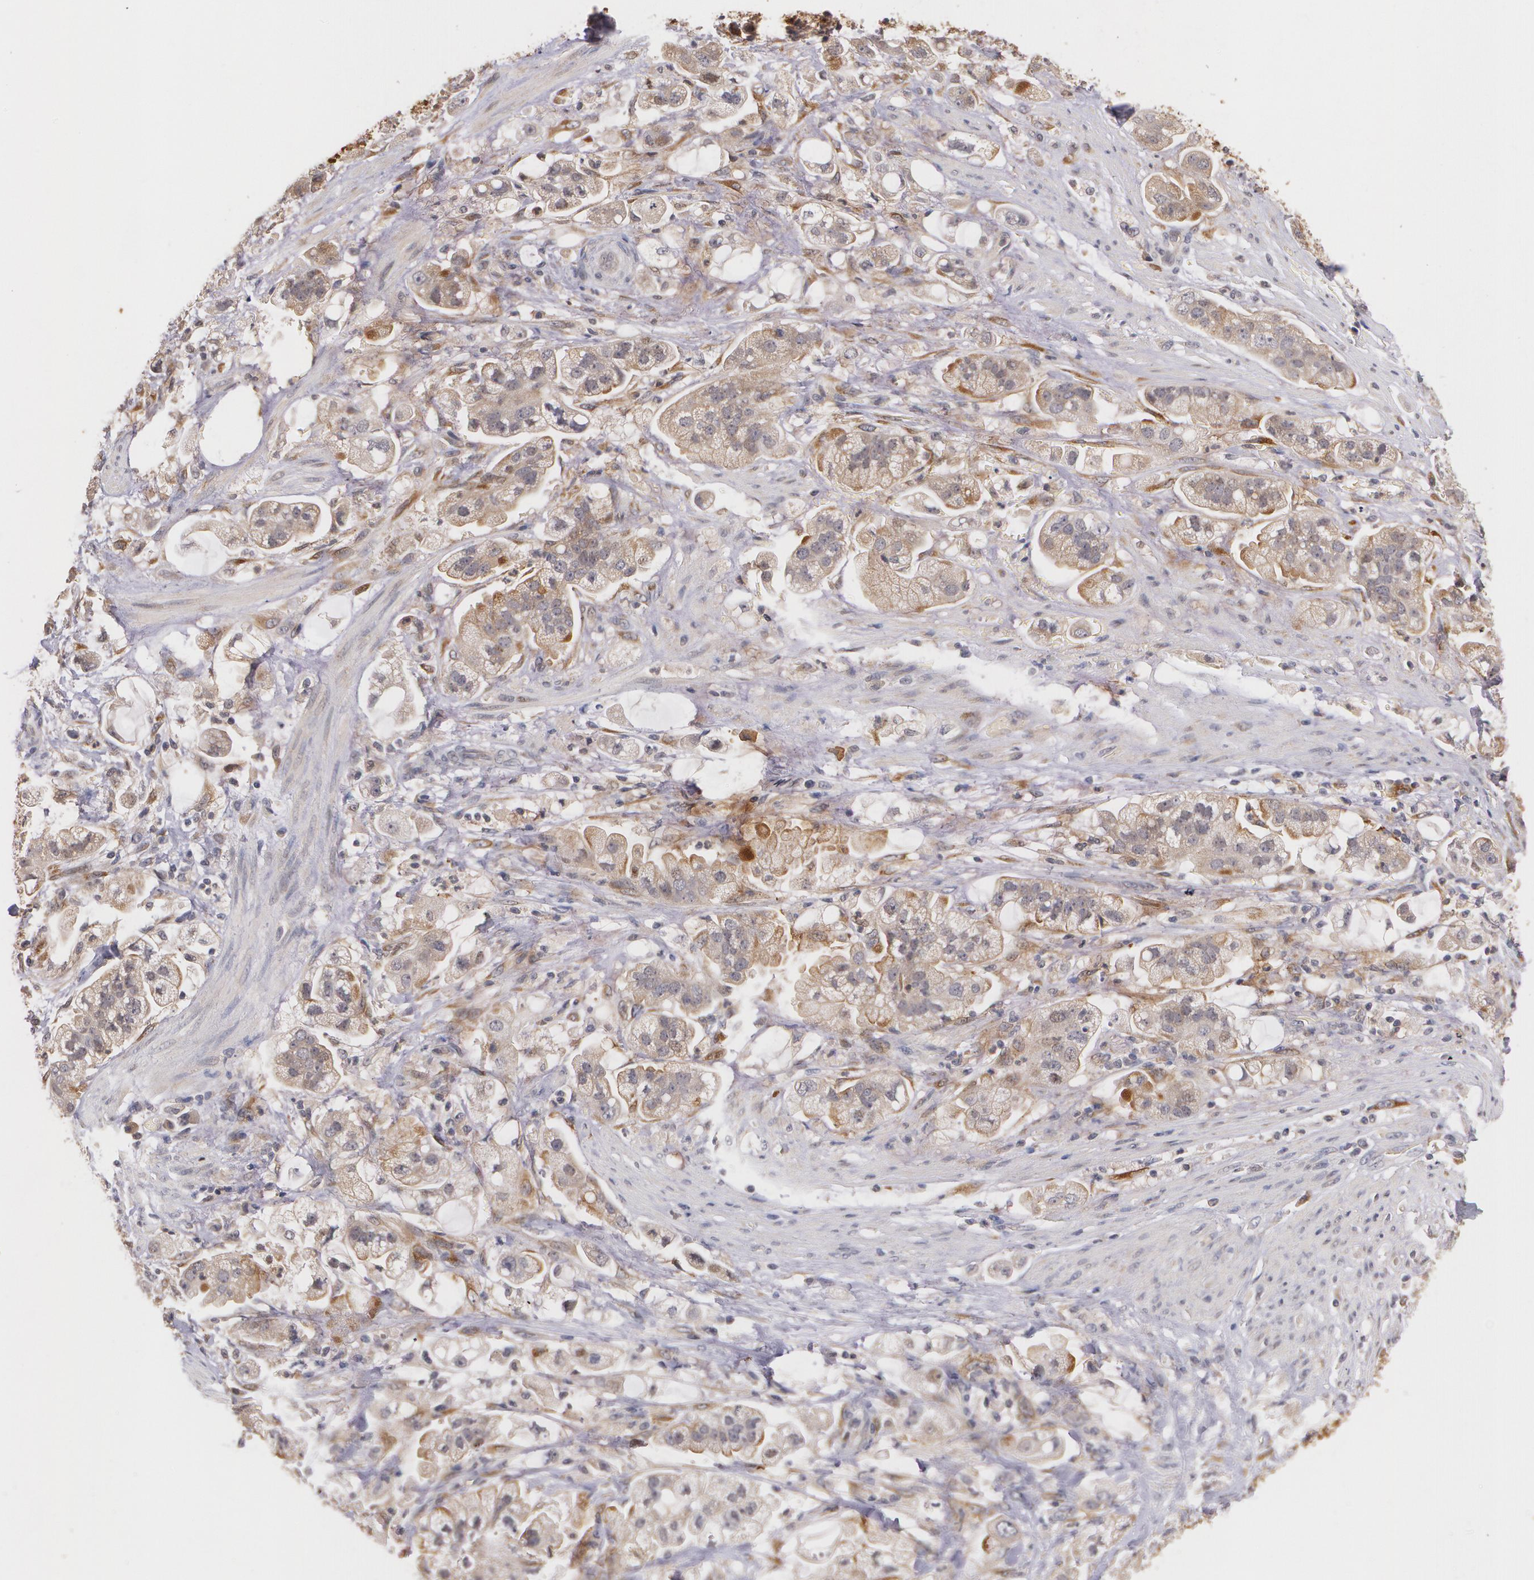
{"staining": {"intensity": "weak", "quantity": "25%-75%", "location": "cytoplasmic/membranous"}, "tissue": "stomach cancer", "cell_type": "Tumor cells", "image_type": "cancer", "snomed": [{"axis": "morphology", "description": "Adenocarcinoma, NOS"}, {"axis": "topography", "description": "Stomach"}], "caption": "A micrograph showing weak cytoplasmic/membranous positivity in about 25%-75% of tumor cells in stomach adenocarcinoma, as visualized by brown immunohistochemical staining.", "gene": "IFNGR2", "patient": {"sex": "male", "age": 62}}